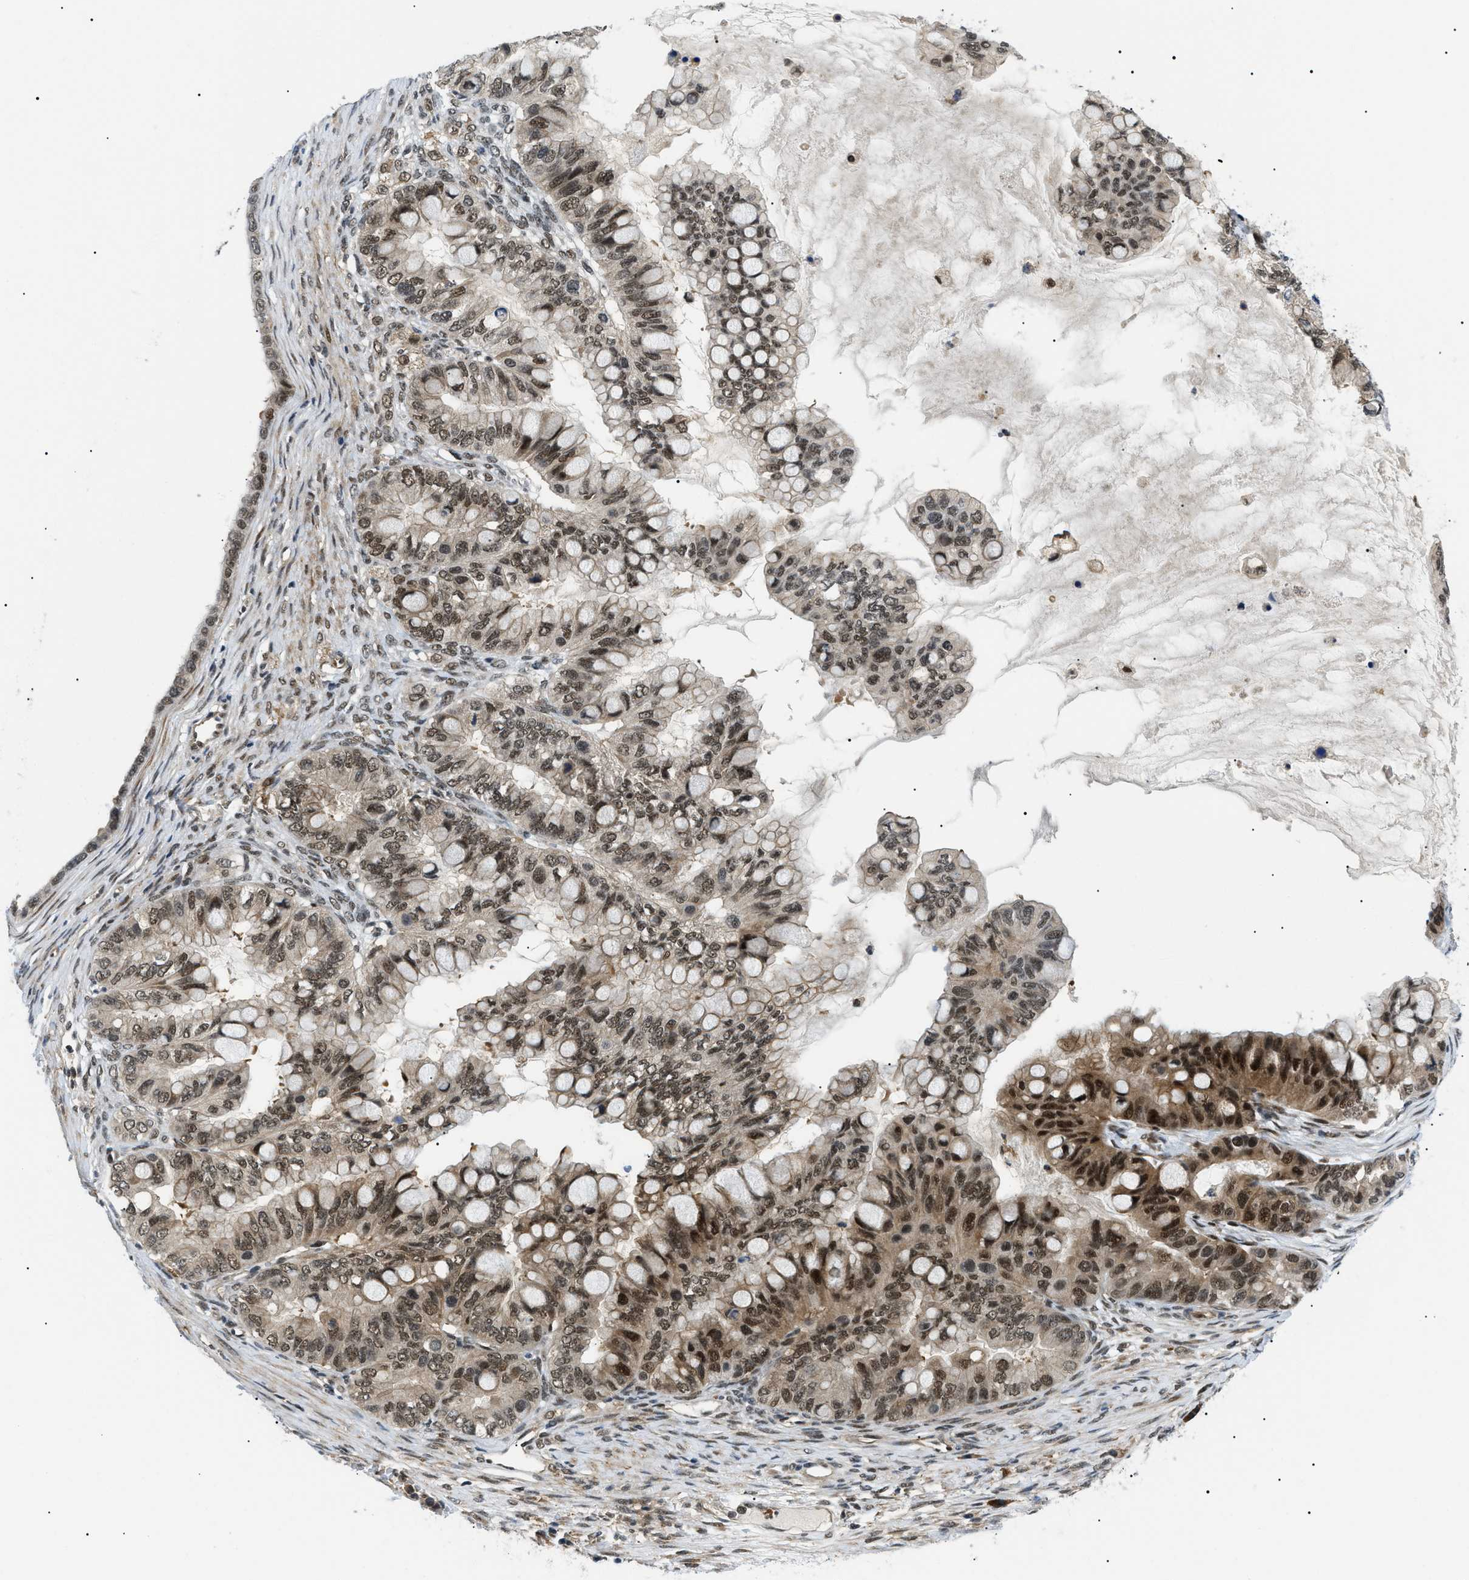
{"staining": {"intensity": "moderate", "quantity": ">75%", "location": "nuclear"}, "tissue": "ovarian cancer", "cell_type": "Tumor cells", "image_type": "cancer", "snomed": [{"axis": "morphology", "description": "Cystadenocarcinoma, mucinous, NOS"}, {"axis": "topography", "description": "Ovary"}], "caption": "Protein analysis of ovarian mucinous cystadenocarcinoma tissue reveals moderate nuclear expression in approximately >75% of tumor cells. Immunohistochemistry stains the protein of interest in brown and the nuclei are stained blue.", "gene": "RBM15", "patient": {"sex": "female", "age": 80}}